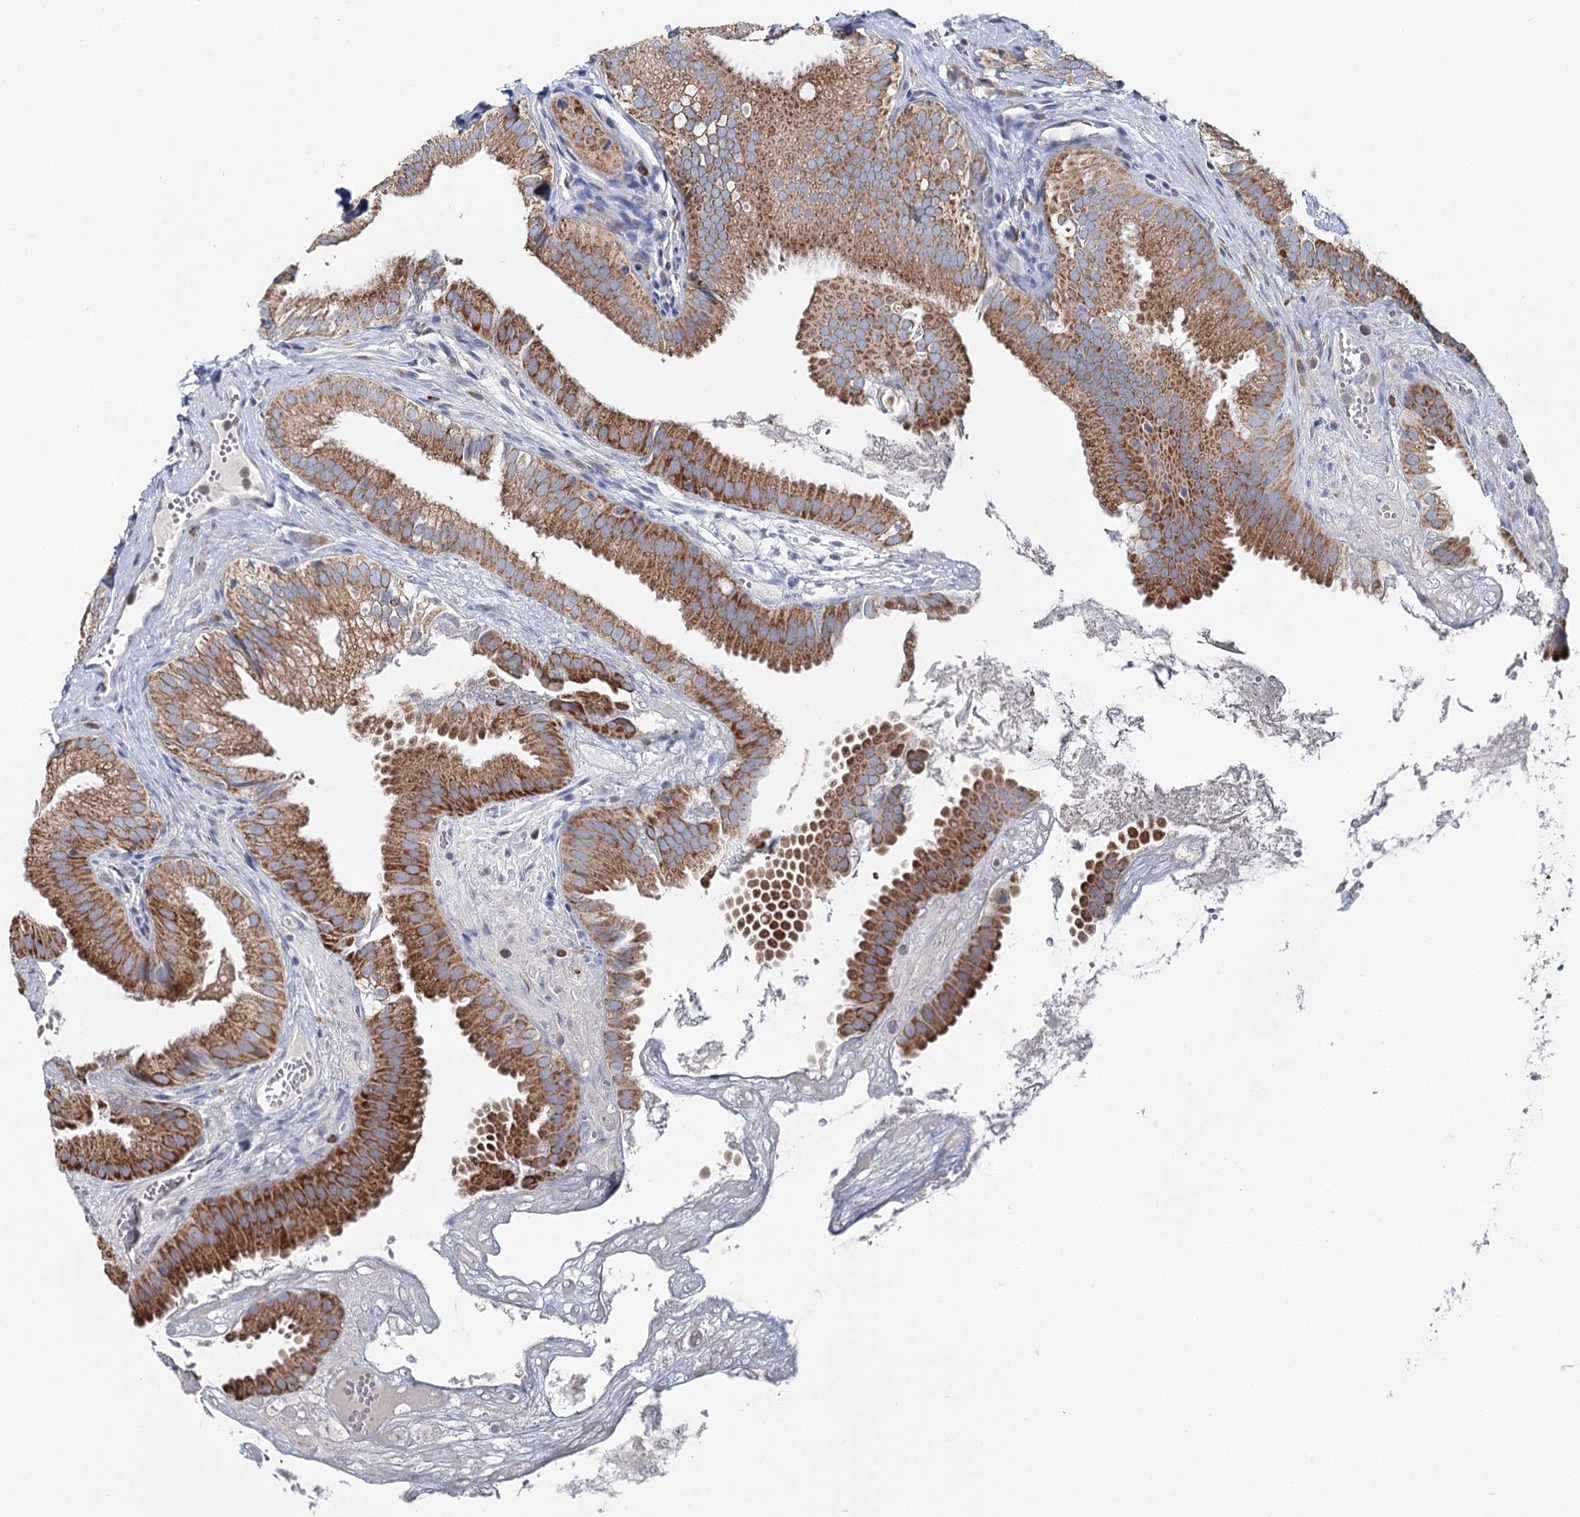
{"staining": {"intensity": "moderate", "quantity": ">75%", "location": "cytoplasmic/membranous"}, "tissue": "gallbladder", "cell_type": "Glandular cells", "image_type": "normal", "snomed": [{"axis": "morphology", "description": "Normal tissue, NOS"}, {"axis": "topography", "description": "Gallbladder"}], "caption": "IHC staining of normal gallbladder, which shows medium levels of moderate cytoplasmic/membranous staining in approximately >75% of glandular cells indicating moderate cytoplasmic/membranous protein positivity. The staining was performed using DAB (3,3'-diaminobenzidine) (brown) for protein detection and nuclei were counterstained in hematoxylin (blue).", "gene": "THUMPD3", "patient": {"sex": "female", "age": 30}}